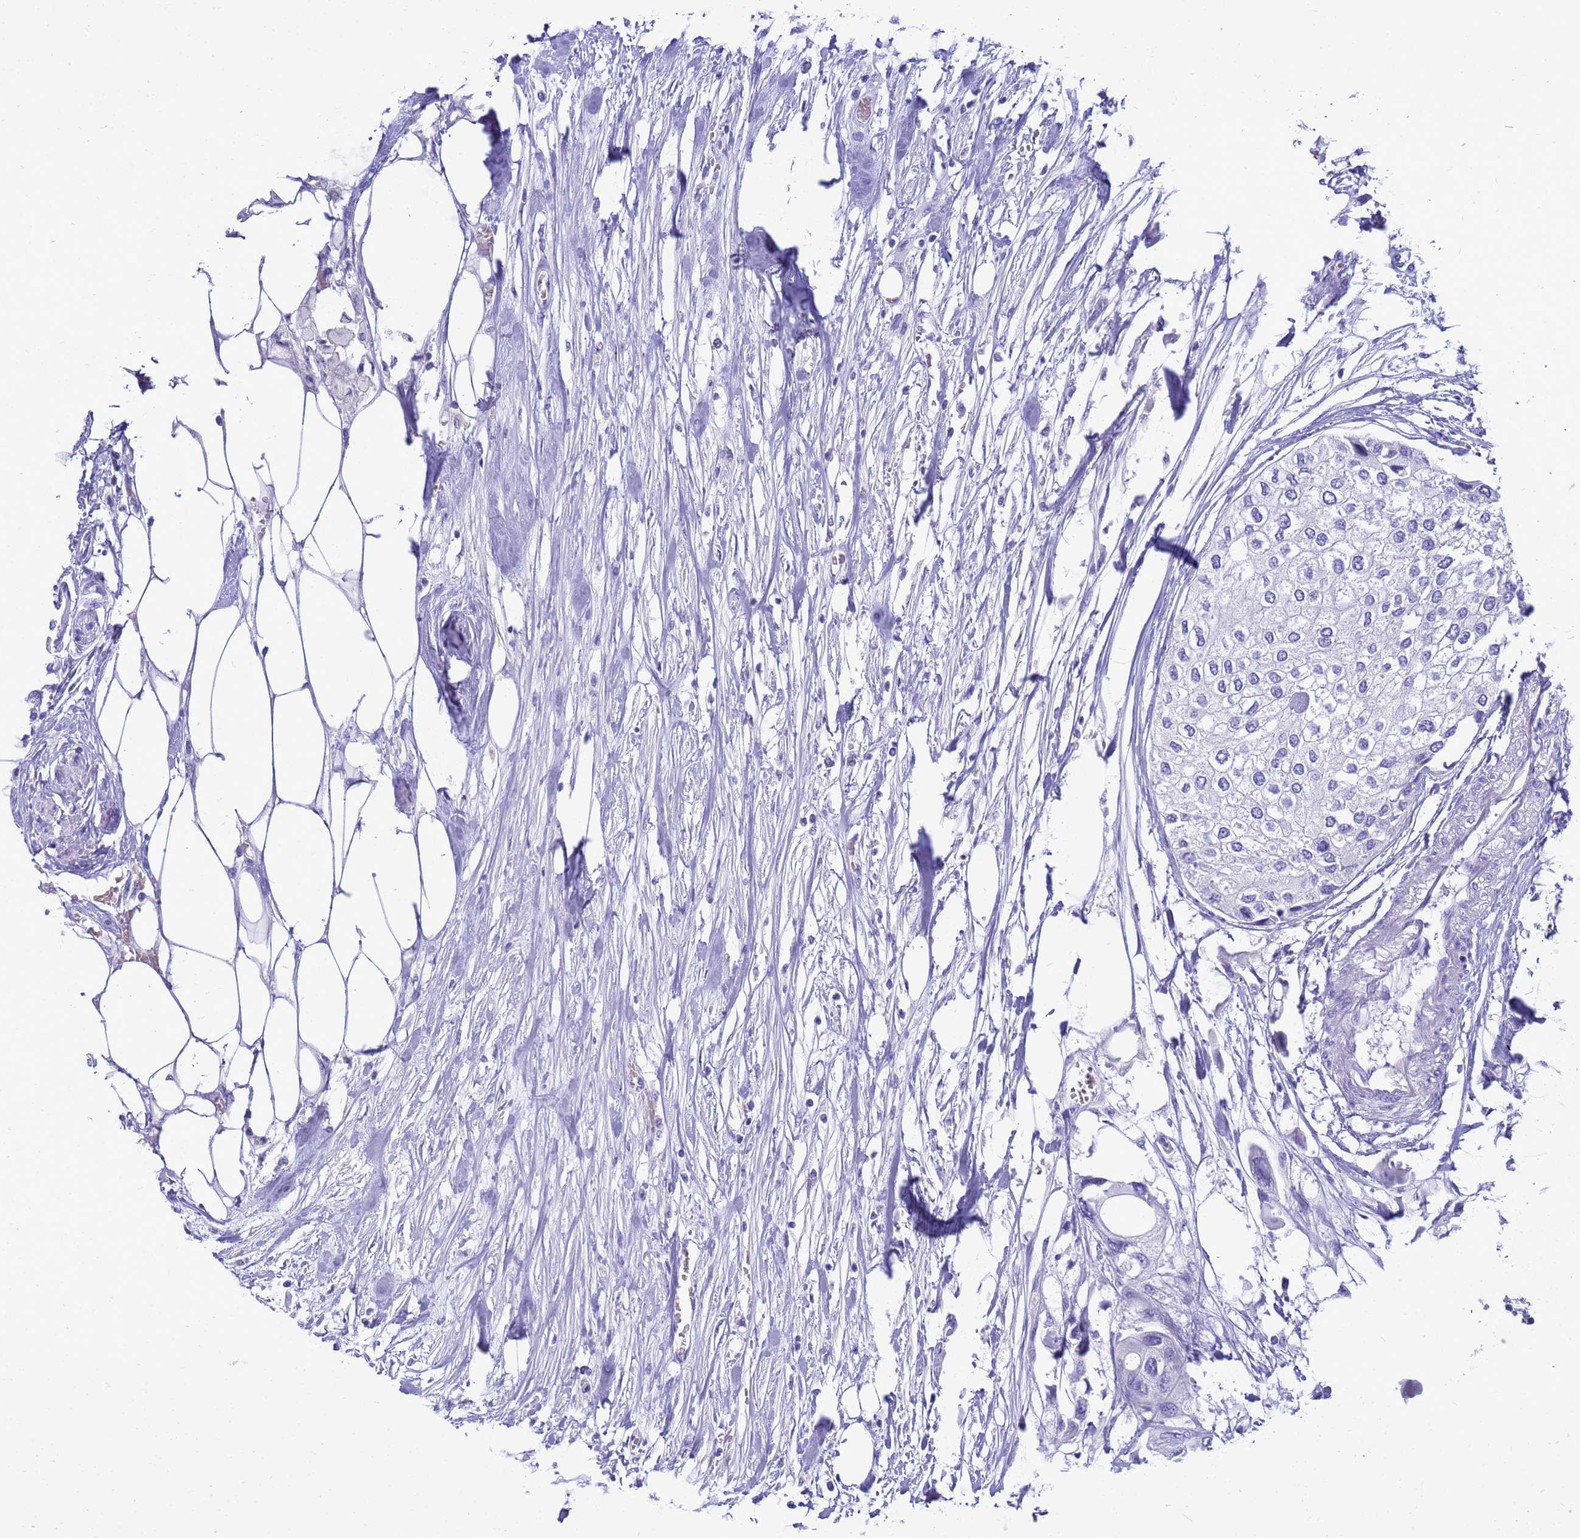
{"staining": {"intensity": "negative", "quantity": "none", "location": "none"}, "tissue": "urothelial cancer", "cell_type": "Tumor cells", "image_type": "cancer", "snomed": [{"axis": "morphology", "description": "Urothelial carcinoma, High grade"}, {"axis": "topography", "description": "Urinary bladder"}], "caption": "Tumor cells are negative for brown protein staining in urothelial carcinoma (high-grade).", "gene": "SYCN", "patient": {"sex": "male", "age": 64}}